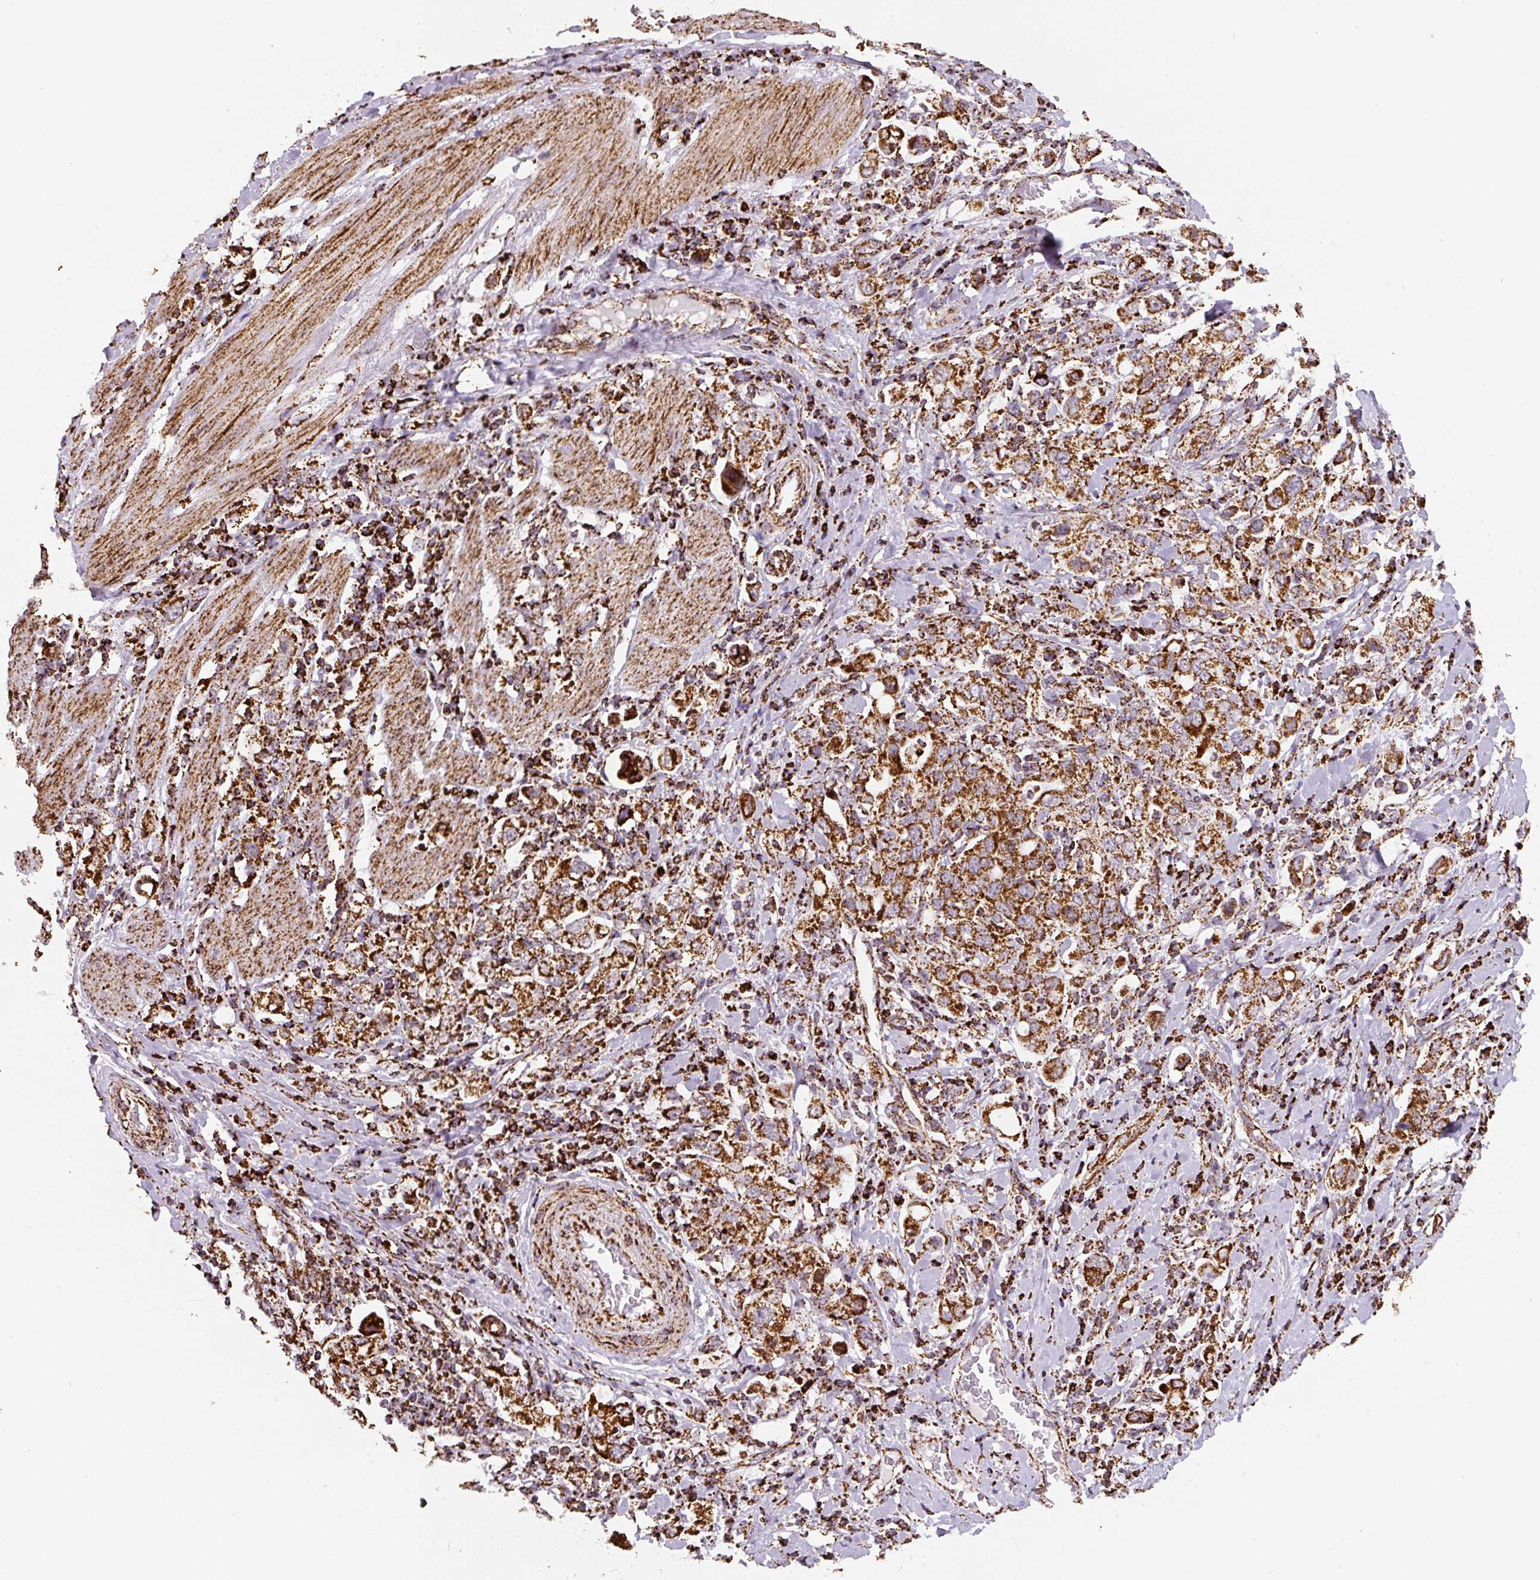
{"staining": {"intensity": "strong", "quantity": ">75%", "location": "cytoplasmic/membranous"}, "tissue": "stomach cancer", "cell_type": "Tumor cells", "image_type": "cancer", "snomed": [{"axis": "morphology", "description": "Adenocarcinoma, NOS"}, {"axis": "topography", "description": "Stomach, upper"}], "caption": "Protein staining of stomach adenocarcinoma tissue displays strong cytoplasmic/membranous expression in about >75% of tumor cells. (DAB = brown stain, brightfield microscopy at high magnification).", "gene": "ATP5F1A", "patient": {"sex": "male", "age": 62}}